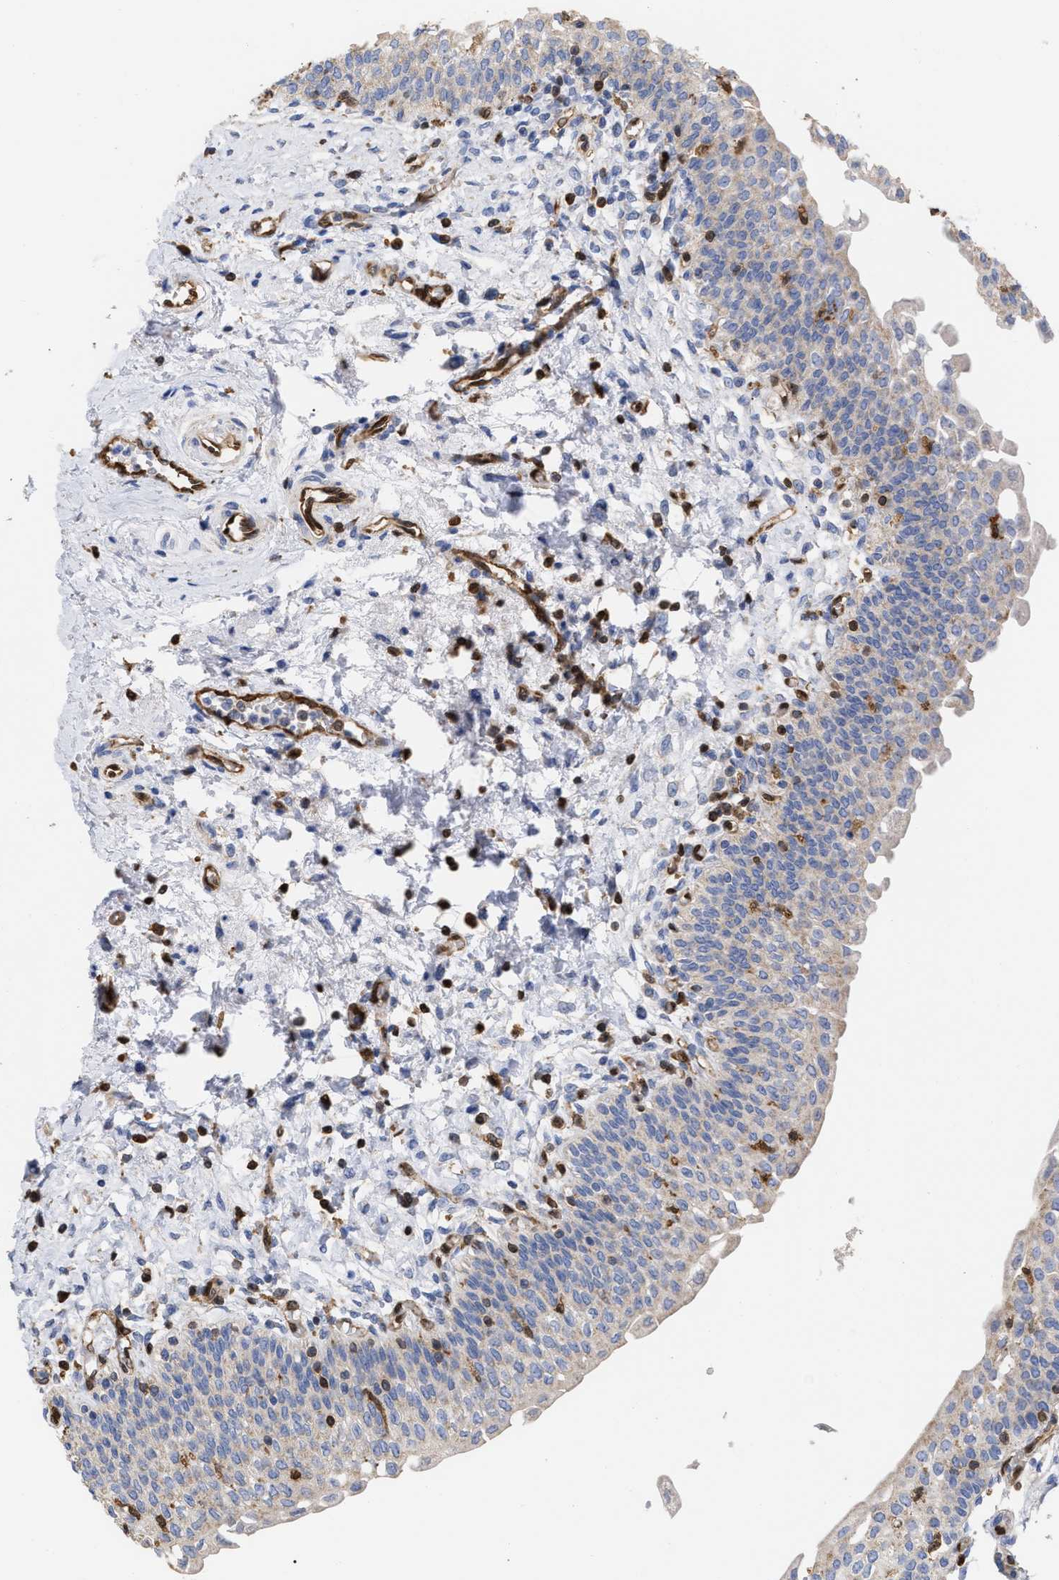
{"staining": {"intensity": "weak", "quantity": "<25%", "location": "cytoplasmic/membranous"}, "tissue": "urinary bladder", "cell_type": "Urothelial cells", "image_type": "normal", "snomed": [{"axis": "morphology", "description": "Normal tissue, NOS"}, {"axis": "topography", "description": "Urinary bladder"}], "caption": "There is no significant staining in urothelial cells of urinary bladder. The staining is performed using DAB brown chromogen with nuclei counter-stained in using hematoxylin.", "gene": "GIMAP4", "patient": {"sex": "male", "age": 55}}